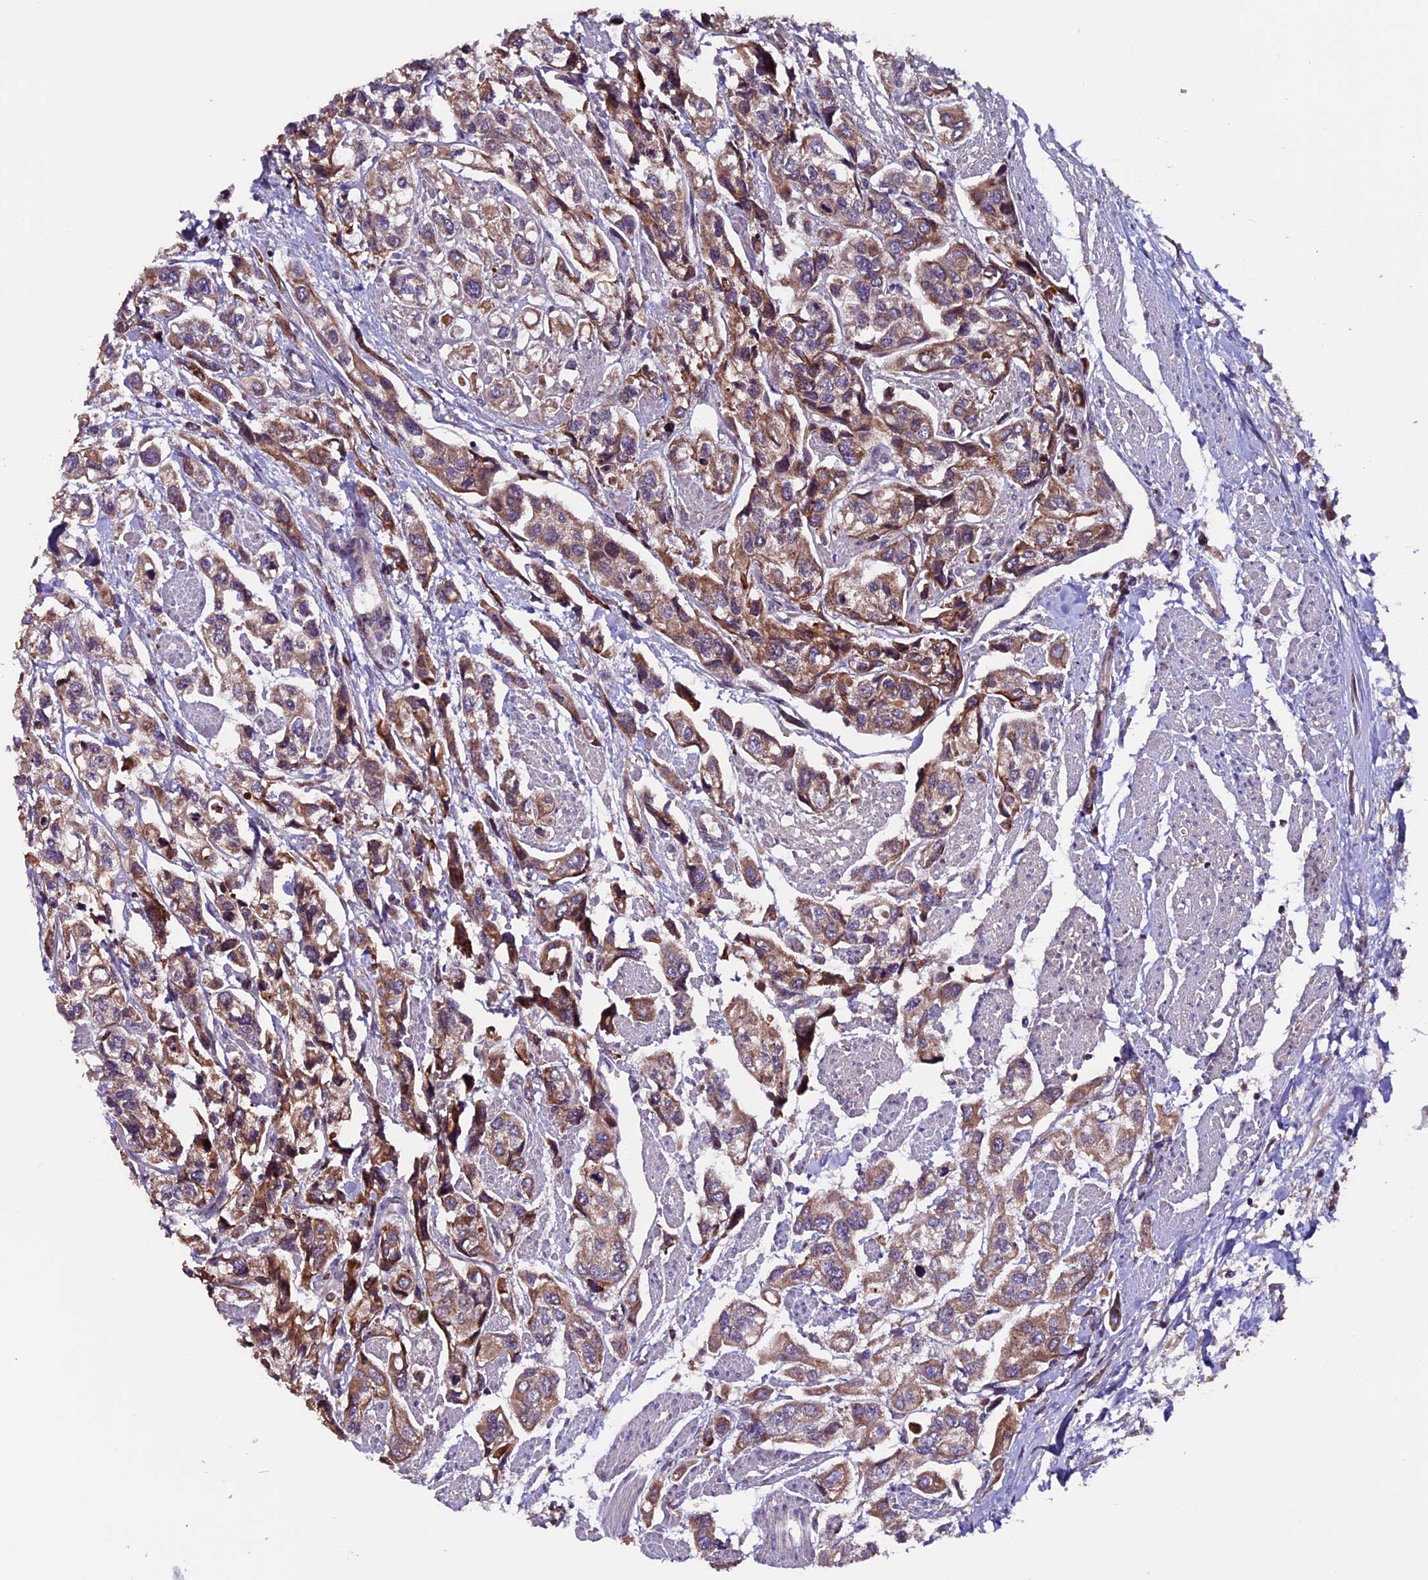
{"staining": {"intensity": "moderate", "quantity": "25%-75%", "location": "cytoplasmic/membranous"}, "tissue": "urothelial cancer", "cell_type": "Tumor cells", "image_type": "cancer", "snomed": [{"axis": "morphology", "description": "Urothelial carcinoma, High grade"}, {"axis": "topography", "description": "Urinary bladder"}], "caption": "Moderate cytoplasmic/membranous protein staining is present in approximately 25%-75% of tumor cells in urothelial cancer.", "gene": "ZNF598", "patient": {"sex": "male", "age": 67}}